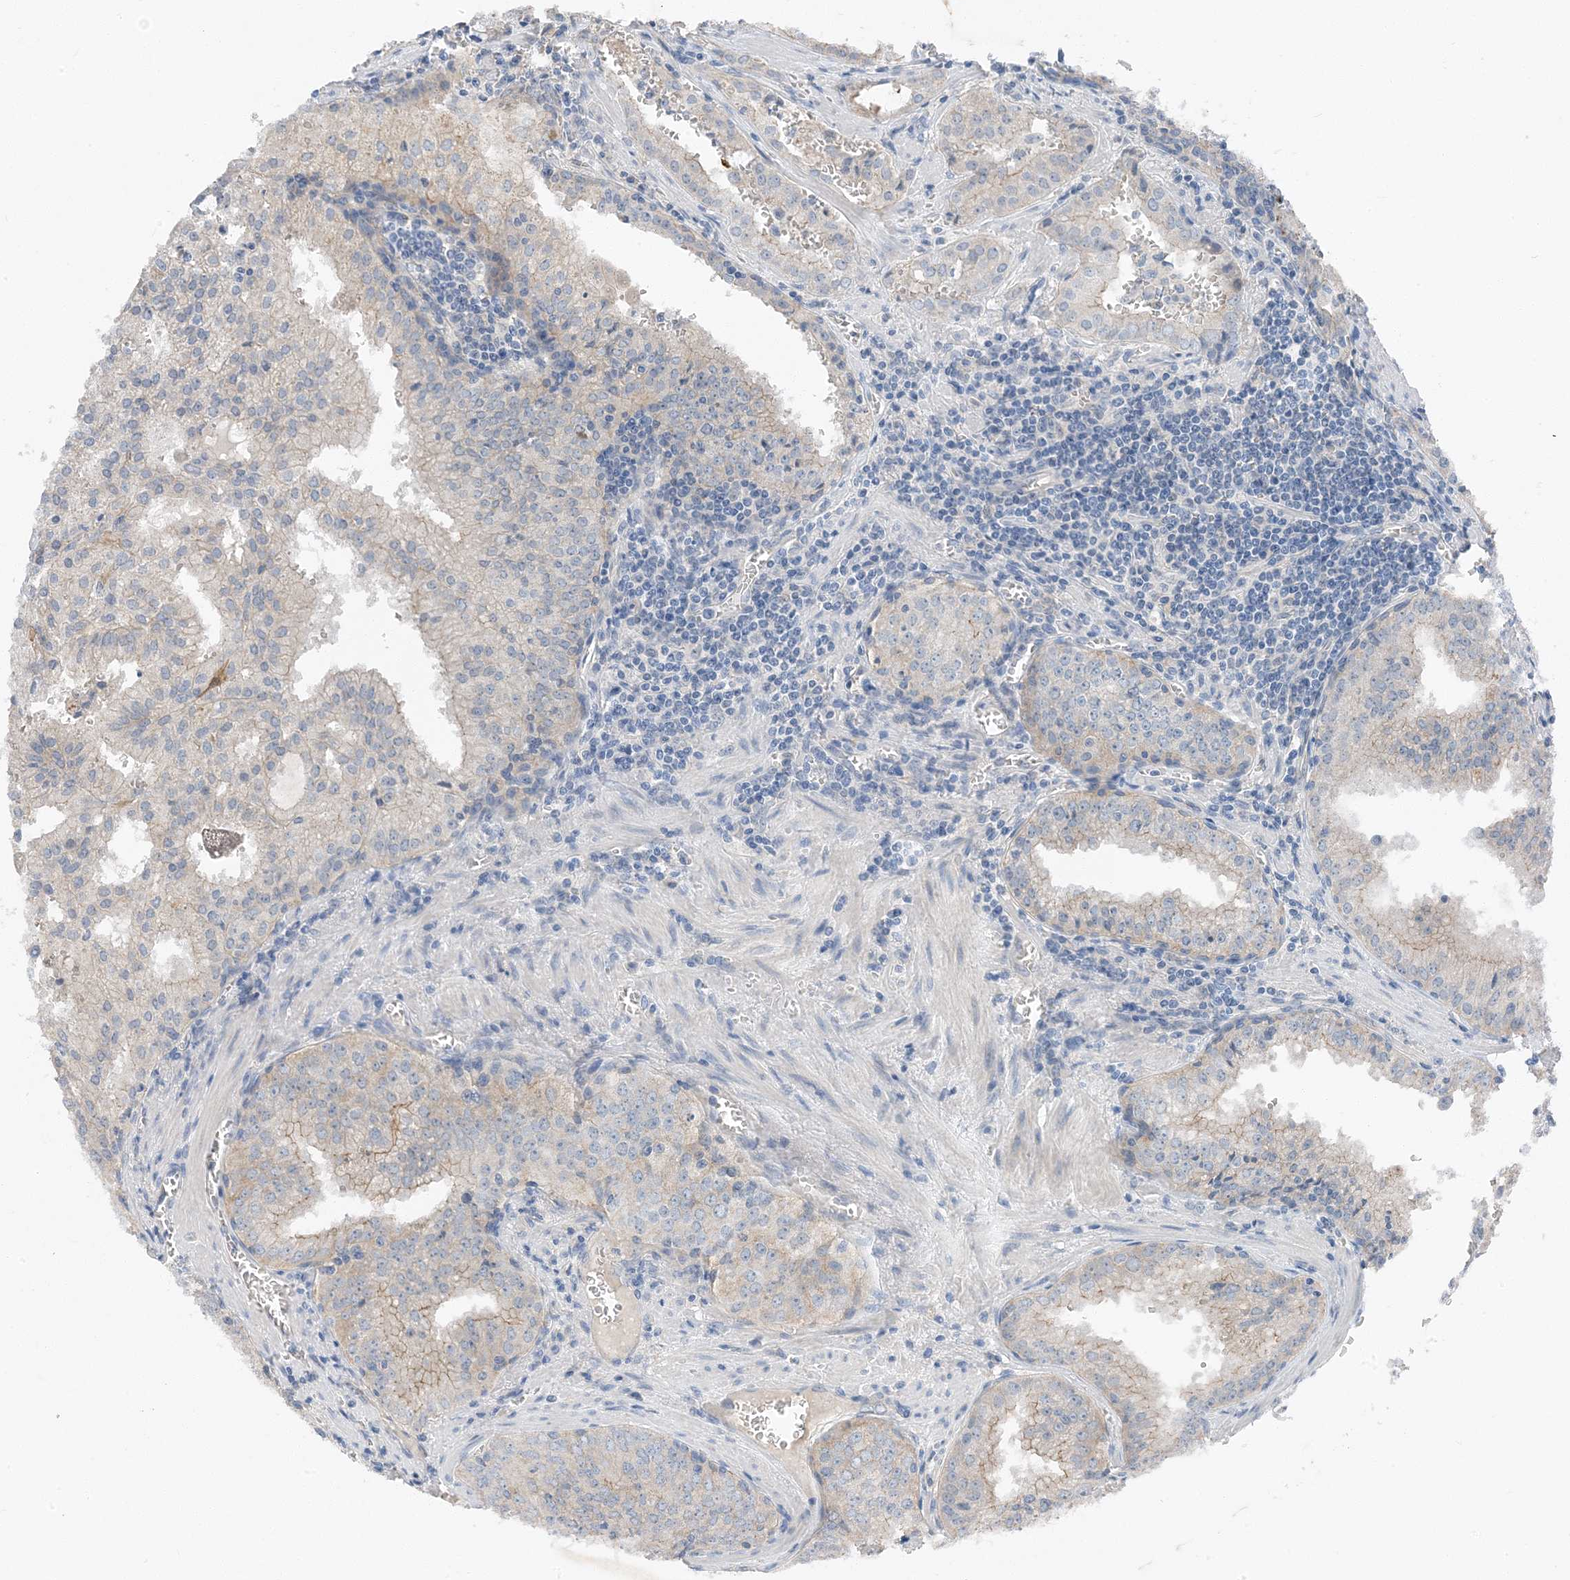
{"staining": {"intensity": "weak", "quantity": "<25%", "location": "cytoplasmic/membranous"}, "tissue": "prostate cancer", "cell_type": "Tumor cells", "image_type": "cancer", "snomed": [{"axis": "morphology", "description": "Adenocarcinoma, High grade"}, {"axis": "topography", "description": "Prostate"}], "caption": "DAB immunohistochemical staining of prostate cancer (high-grade adenocarcinoma) shows no significant expression in tumor cells. The staining is performed using DAB (3,3'-diaminobenzidine) brown chromogen with nuclei counter-stained in using hematoxylin.", "gene": "NCOA7", "patient": {"sex": "male", "age": 68}}